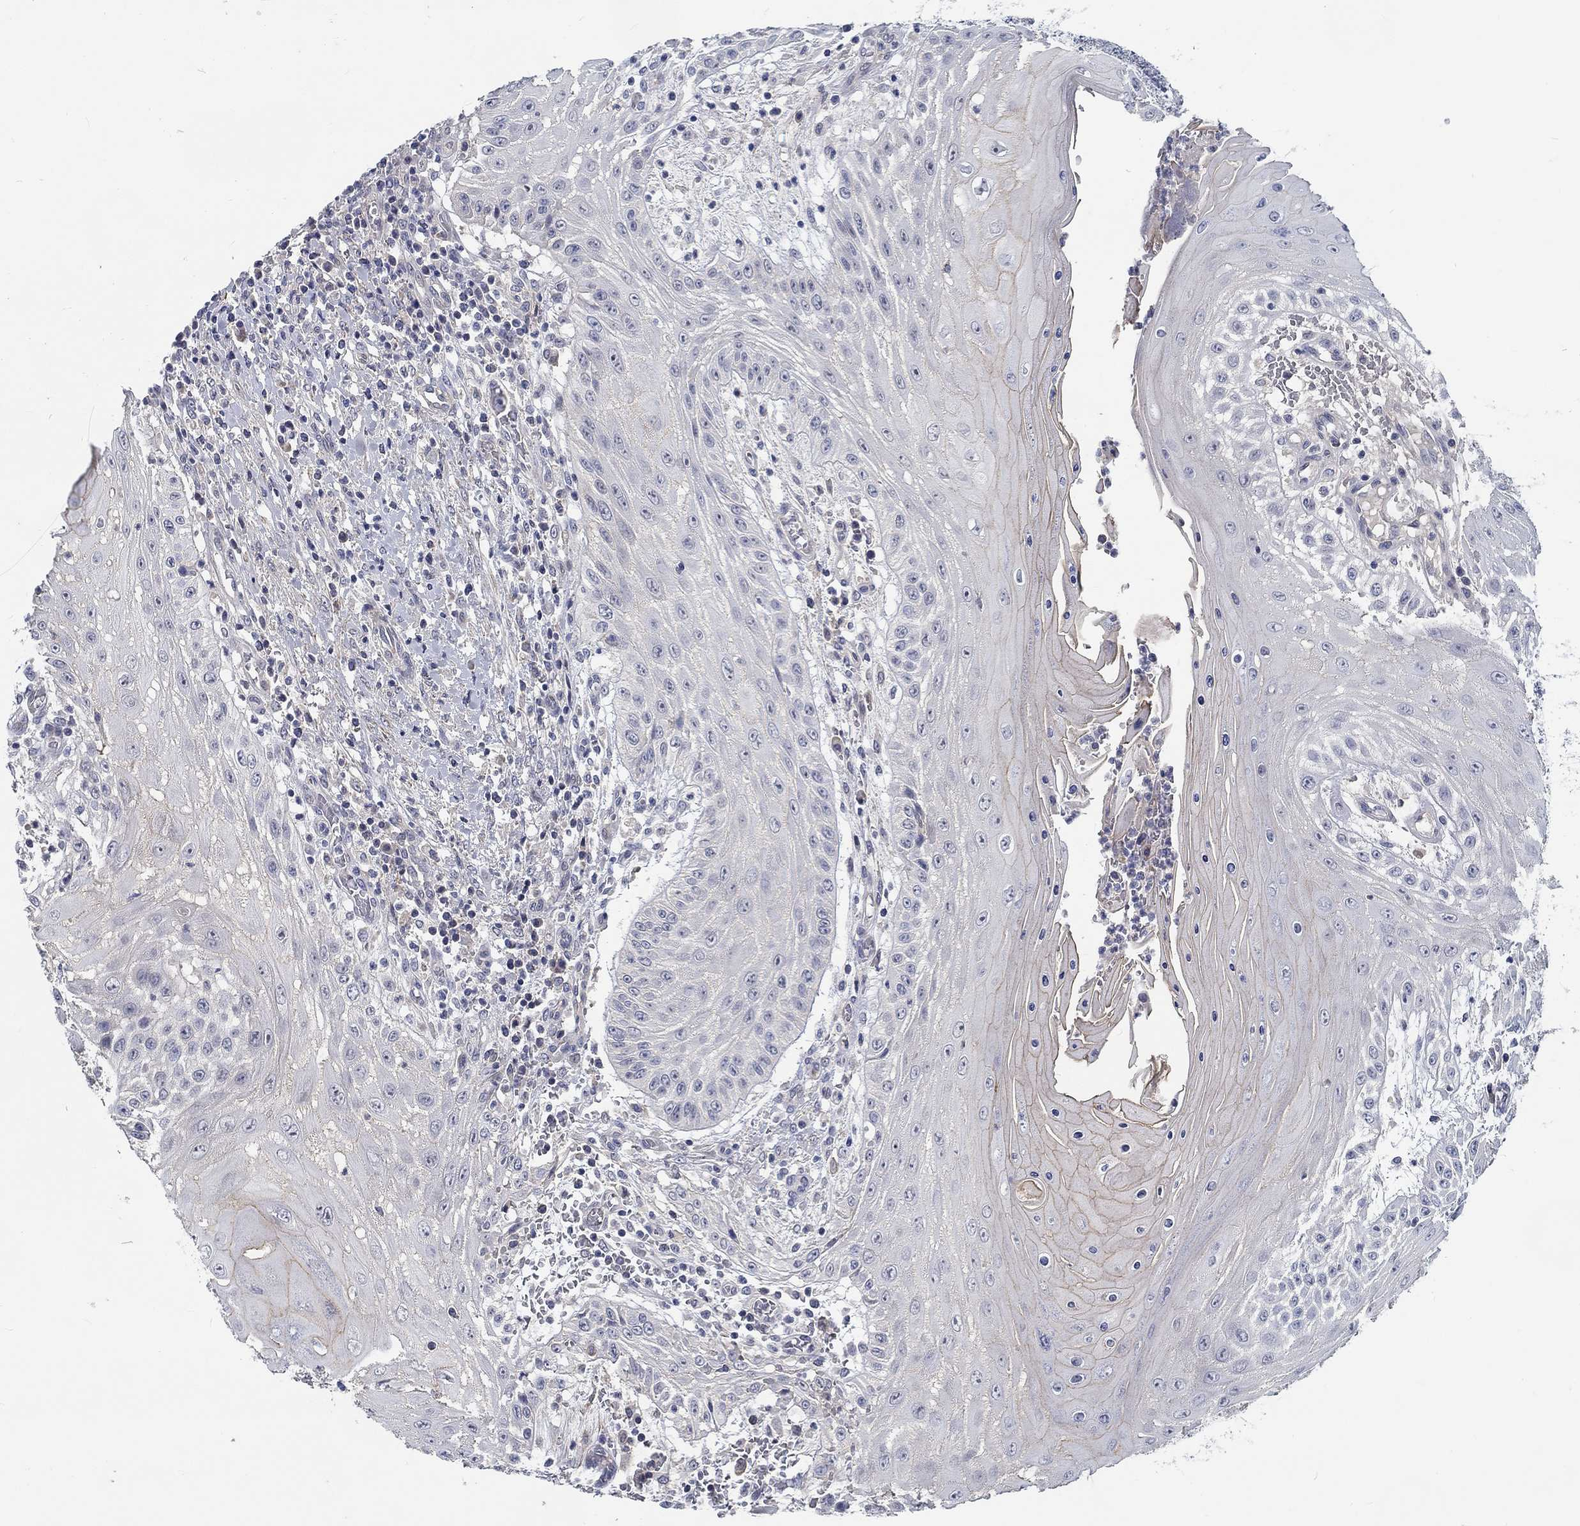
{"staining": {"intensity": "weak", "quantity": "<25%", "location": "cytoplasmic/membranous"}, "tissue": "head and neck cancer", "cell_type": "Tumor cells", "image_type": "cancer", "snomed": [{"axis": "morphology", "description": "Squamous cell carcinoma, NOS"}, {"axis": "topography", "description": "Oral tissue"}, {"axis": "topography", "description": "Head-Neck"}], "caption": "DAB immunohistochemical staining of head and neck cancer demonstrates no significant staining in tumor cells. (DAB immunohistochemistry (IHC), high magnification).", "gene": "MYBPC1", "patient": {"sex": "male", "age": 58}}